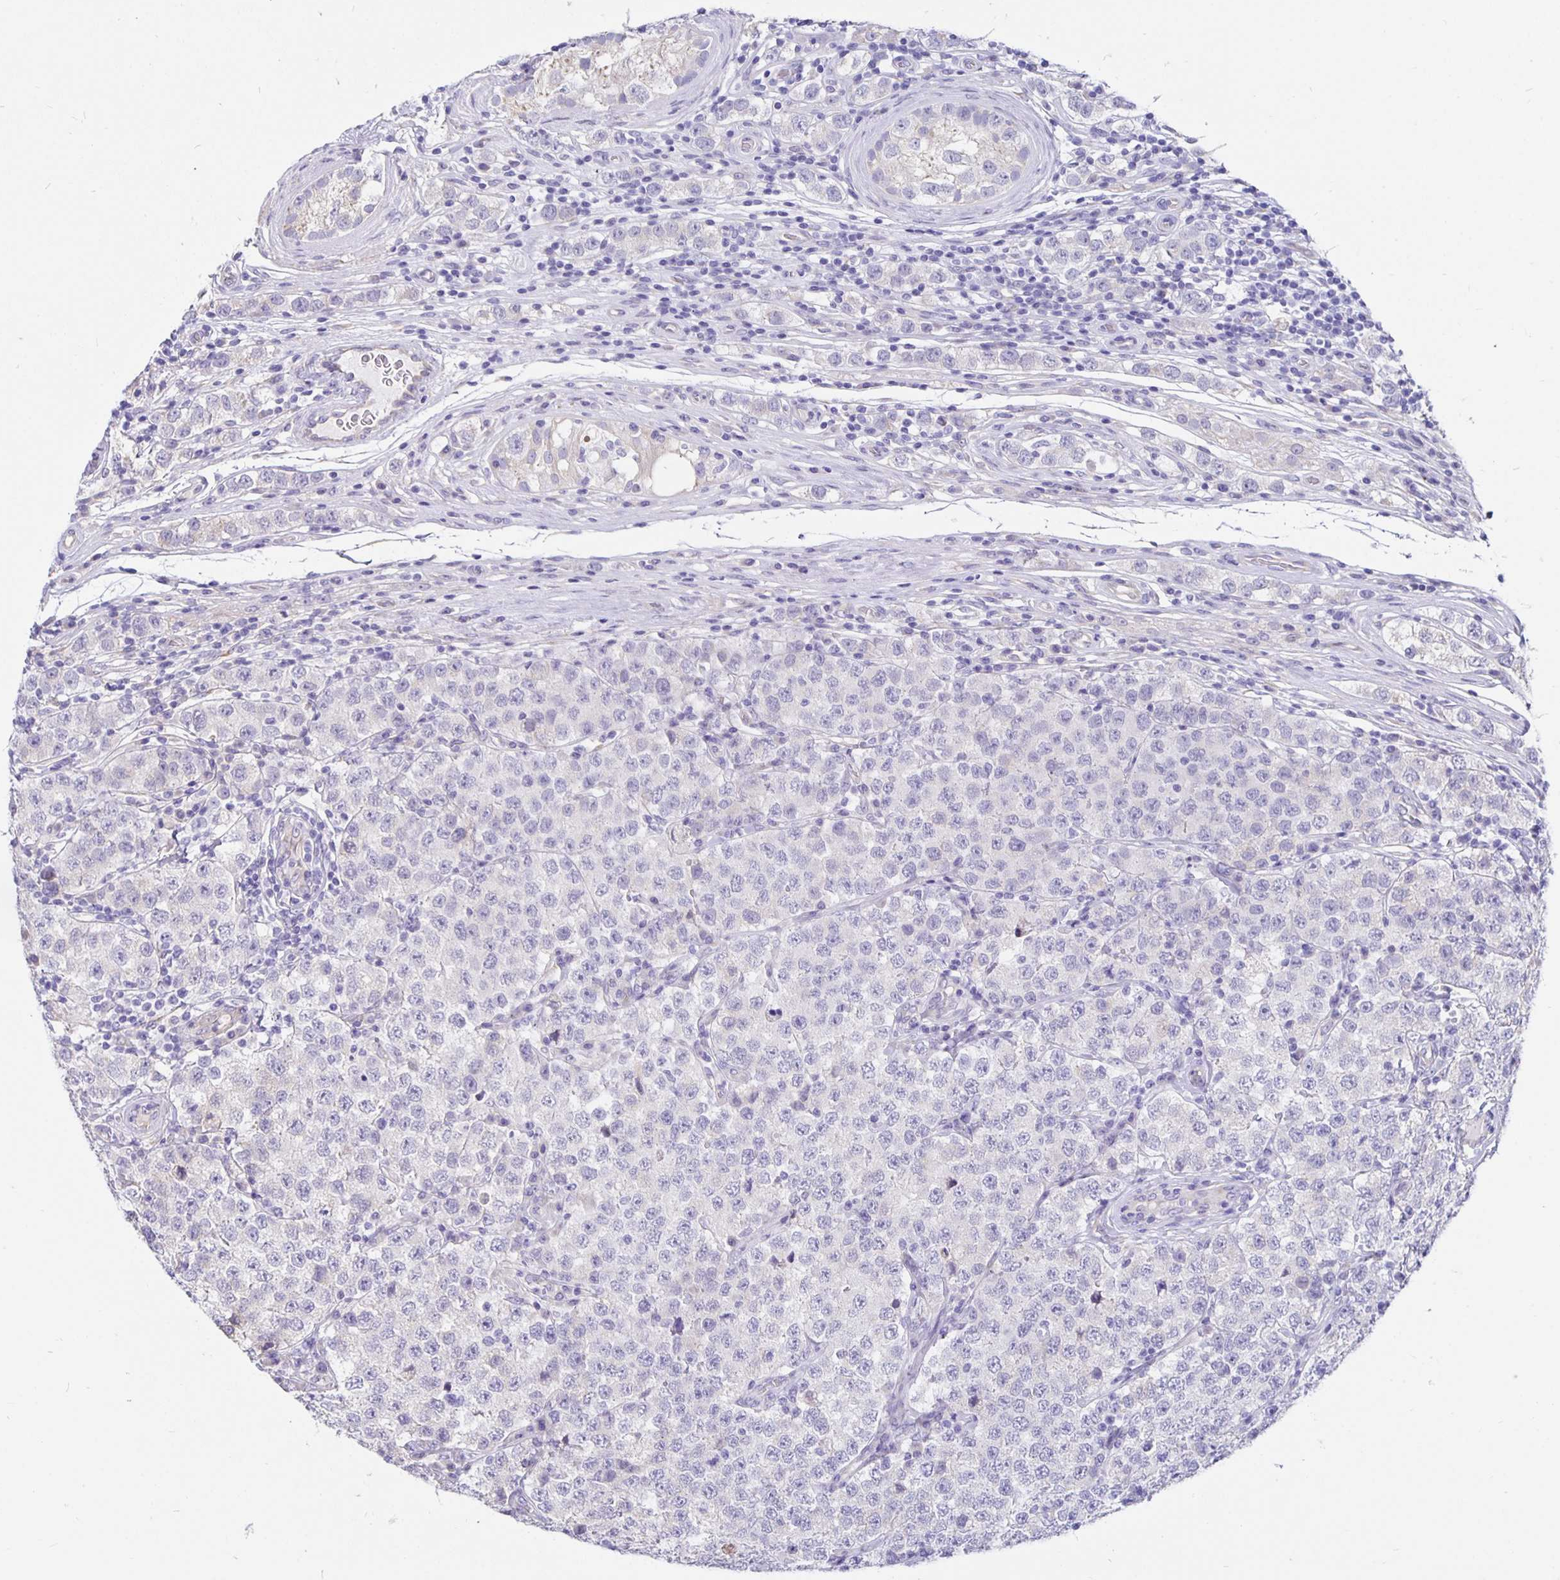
{"staining": {"intensity": "negative", "quantity": "none", "location": "none"}, "tissue": "testis cancer", "cell_type": "Tumor cells", "image_type": "cancer", "snomed": [{"axis": "morphology", "description": "Seminoma, NOS"}, {"axis": "topography", "description": "Testis"}], "caption": "Testis cancer (seminoma) stained for a protein using immunohistochemistry exhibits no staining tumor cells.", "gene": "DNAI2", "patient": {"sex": "male", "age": 34}}